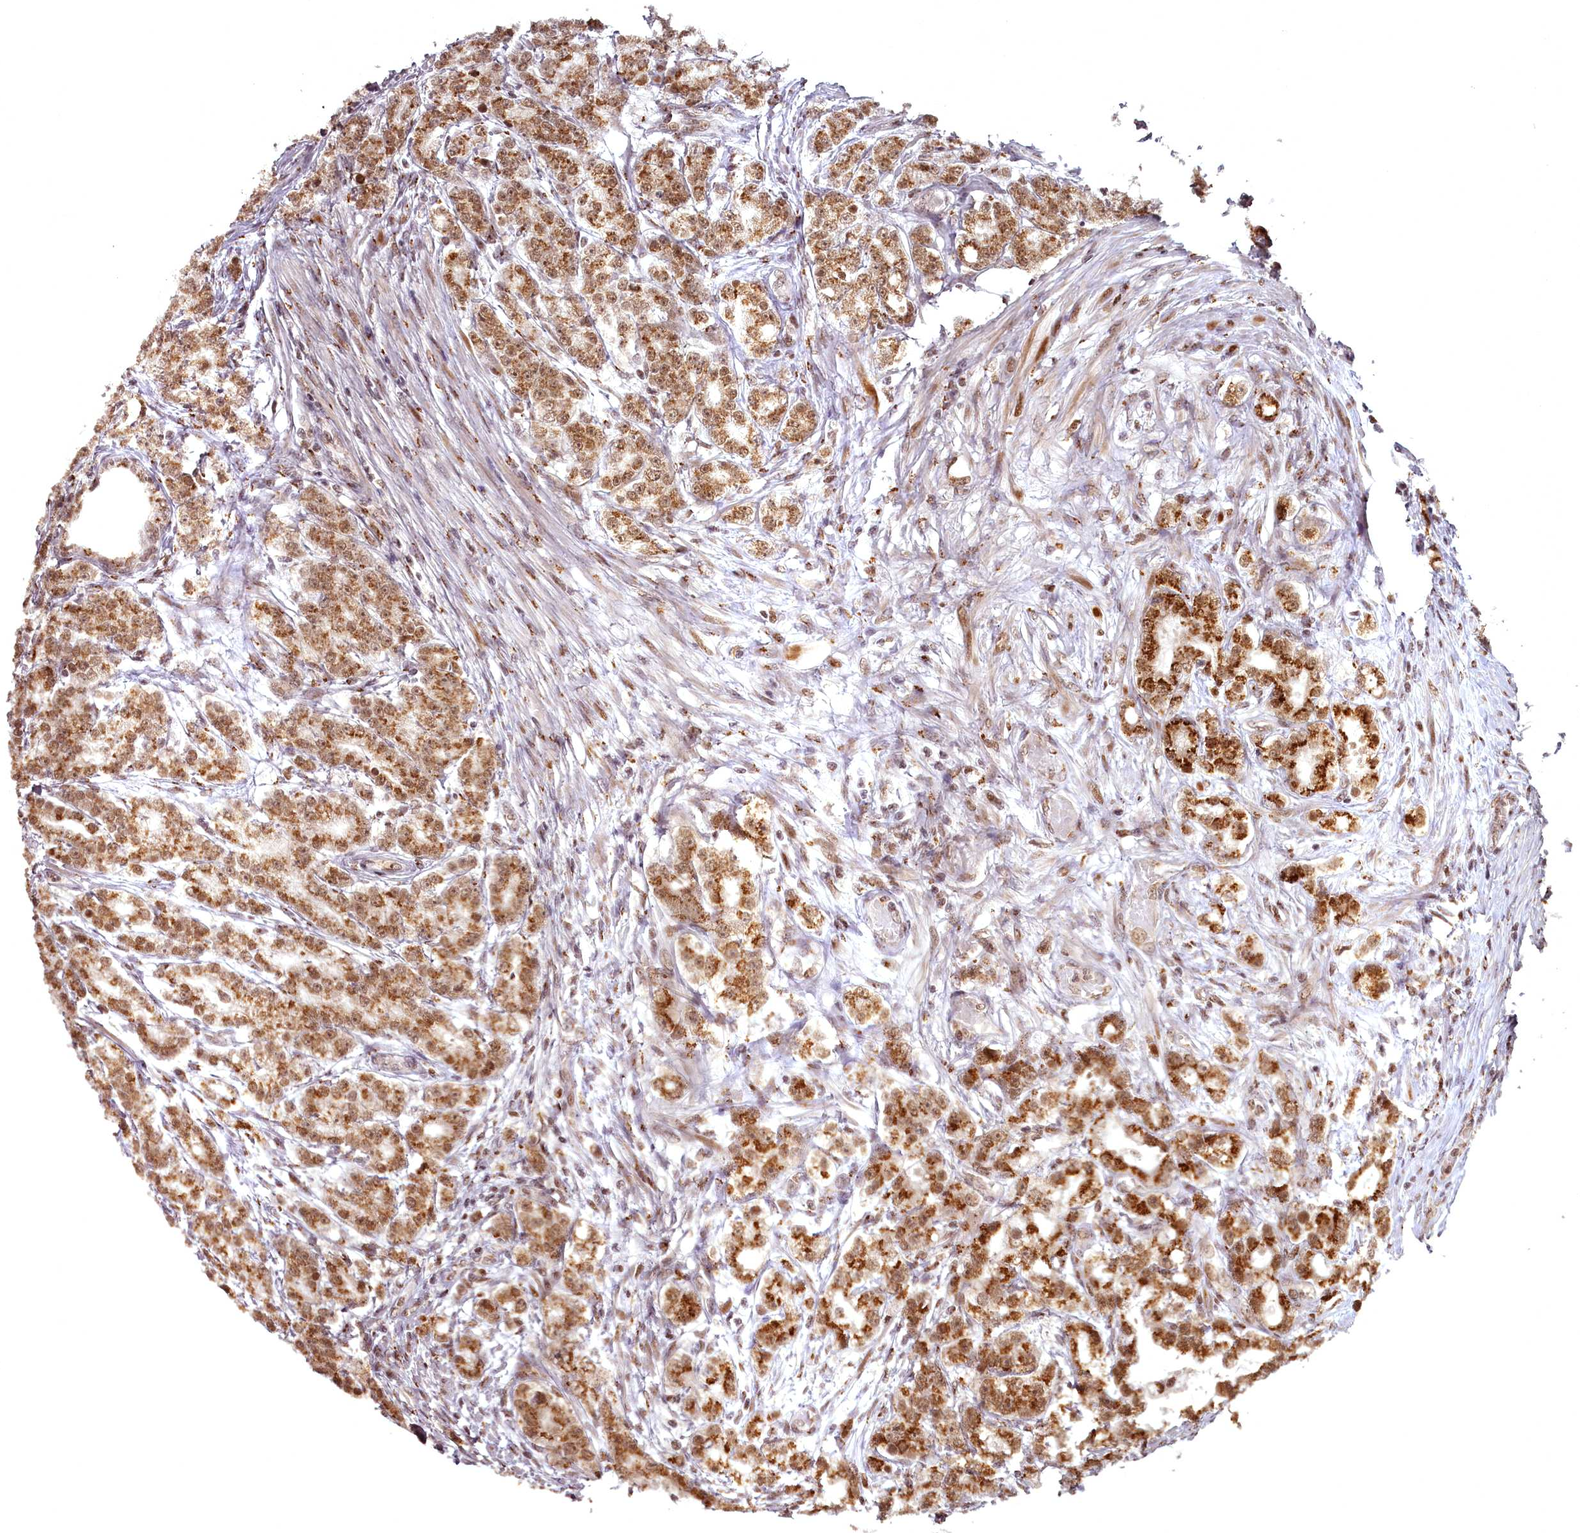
{"staining": {"intensity": "moderate", "quantity": ">75%", "location": "cytoplasmic/membranous,nuclear"}, "tissue": "prostate cancer", "cell_type": "Tumor cells", "image_type": "cancer", "snomed": [{"axis": "morphology", "description": "Adenocarcinoma, High grade"}, {"axis": "topography", "description": "Prostate"}], "caption": "Protein staining by immunohistochemistry (IHC) shows moderate cytoplasmic/membranous and nuclear positivity in approximately >75% of tumor cells in adenocarcinoma (high-grade) (prostate).", "gene": "CEP83", "patient": {"sex": "male", "age": 69}}